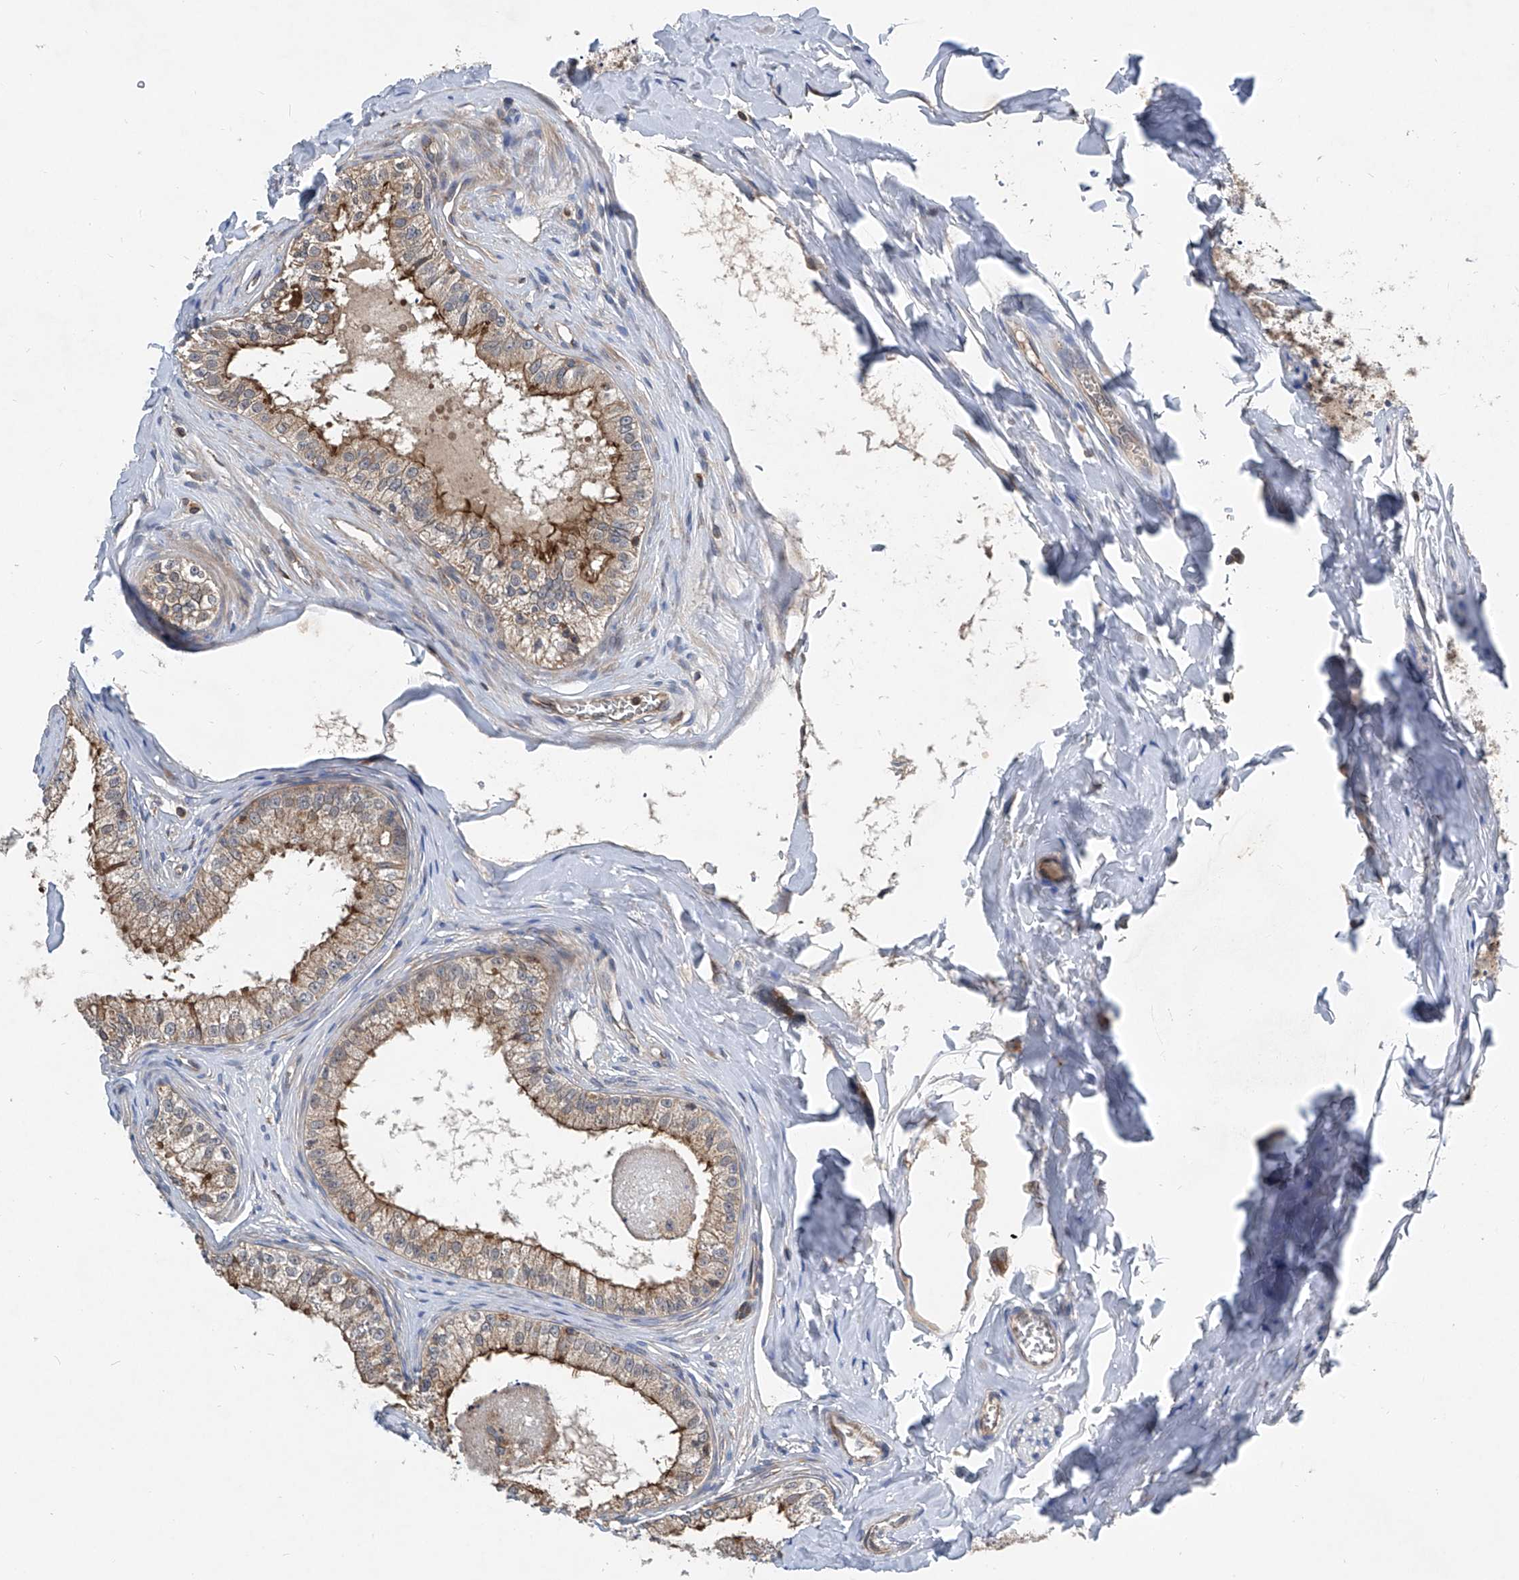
{"staining": {"intensity": "moderate", "quantity": "25%-75%", "location": "cytoplasmic/membranous"}, "tissue": "epididymis", "cell_type": "Glandular cells", "image_type": "normal", "snomed": [{"axis": "morphology", "description": "Normal tissue, NOS"}, {"axis": "topography", "description": "Epididymis"}], "caption": "A photomicrograph of epididymis stained for a protein displays moderate cytoplasmic/membranous brown staining in glandular cells. Using DAB (3,3'-diaminobenzidine) (brown) and hematoxylin (blue) stains, captured at high magnification using brightfield microscopy.", "gene": "TRIM38", "patient": {"sex": "male", "age": 29}}